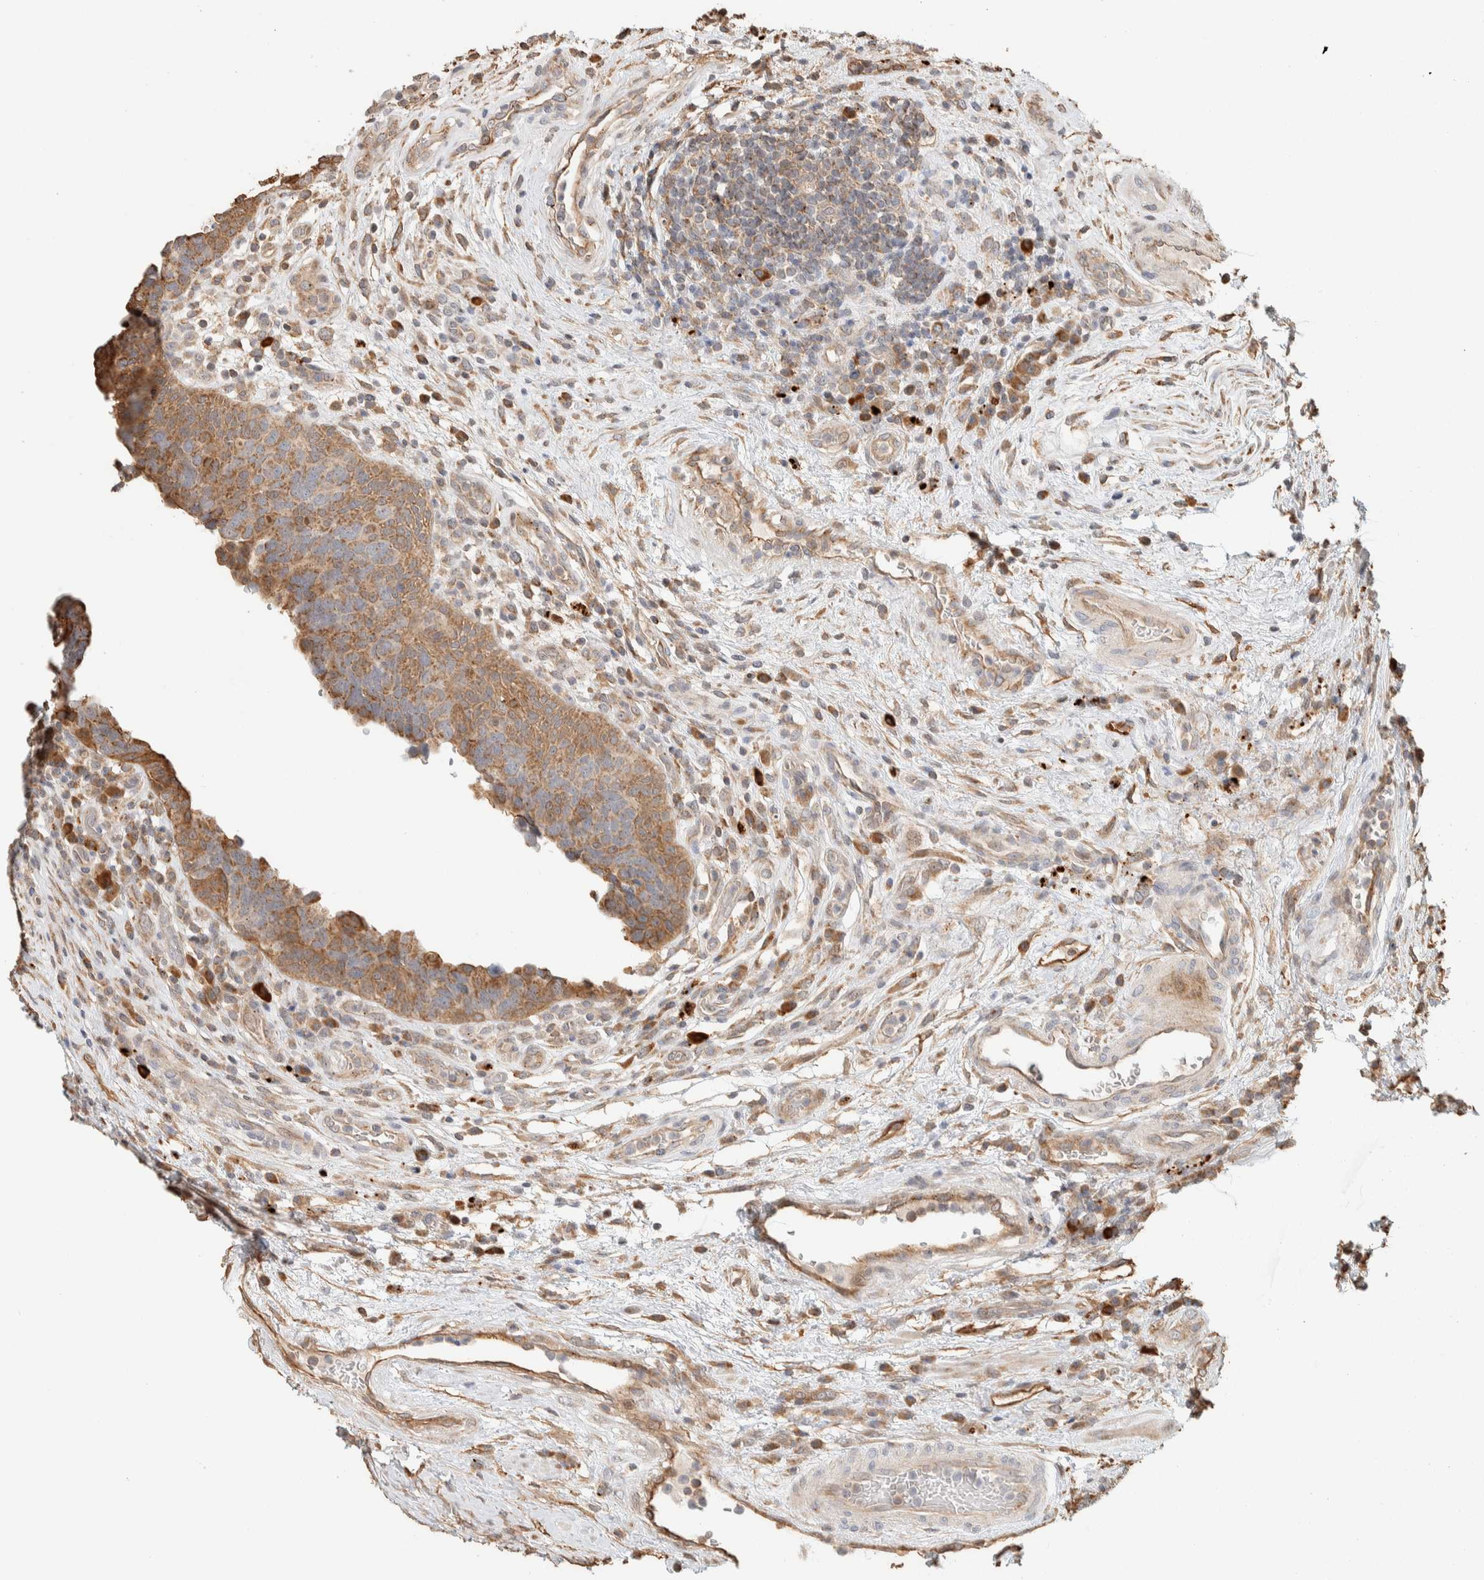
{"staining": {"intensity": "moderate", "quantity": "<25%", "location": "cytoplasmic/membranous"}, "tissue": "urothelial cancer", "cell_type": "Tumor cells", "image_type": "cancer", "snomed": [{"axis": "morphology", "description": "Urothelial carcinoma, High grade"}, {"axis": "topography", "description": "Urinary bladder"}], "caption": "Protein expression analysis of urothelial cancer reveals moderate cytoplasmic/membranous staining in about <25% of tumor cells.", "gene": "KIF9", "patient": {"sex": "female", "age": 82}}